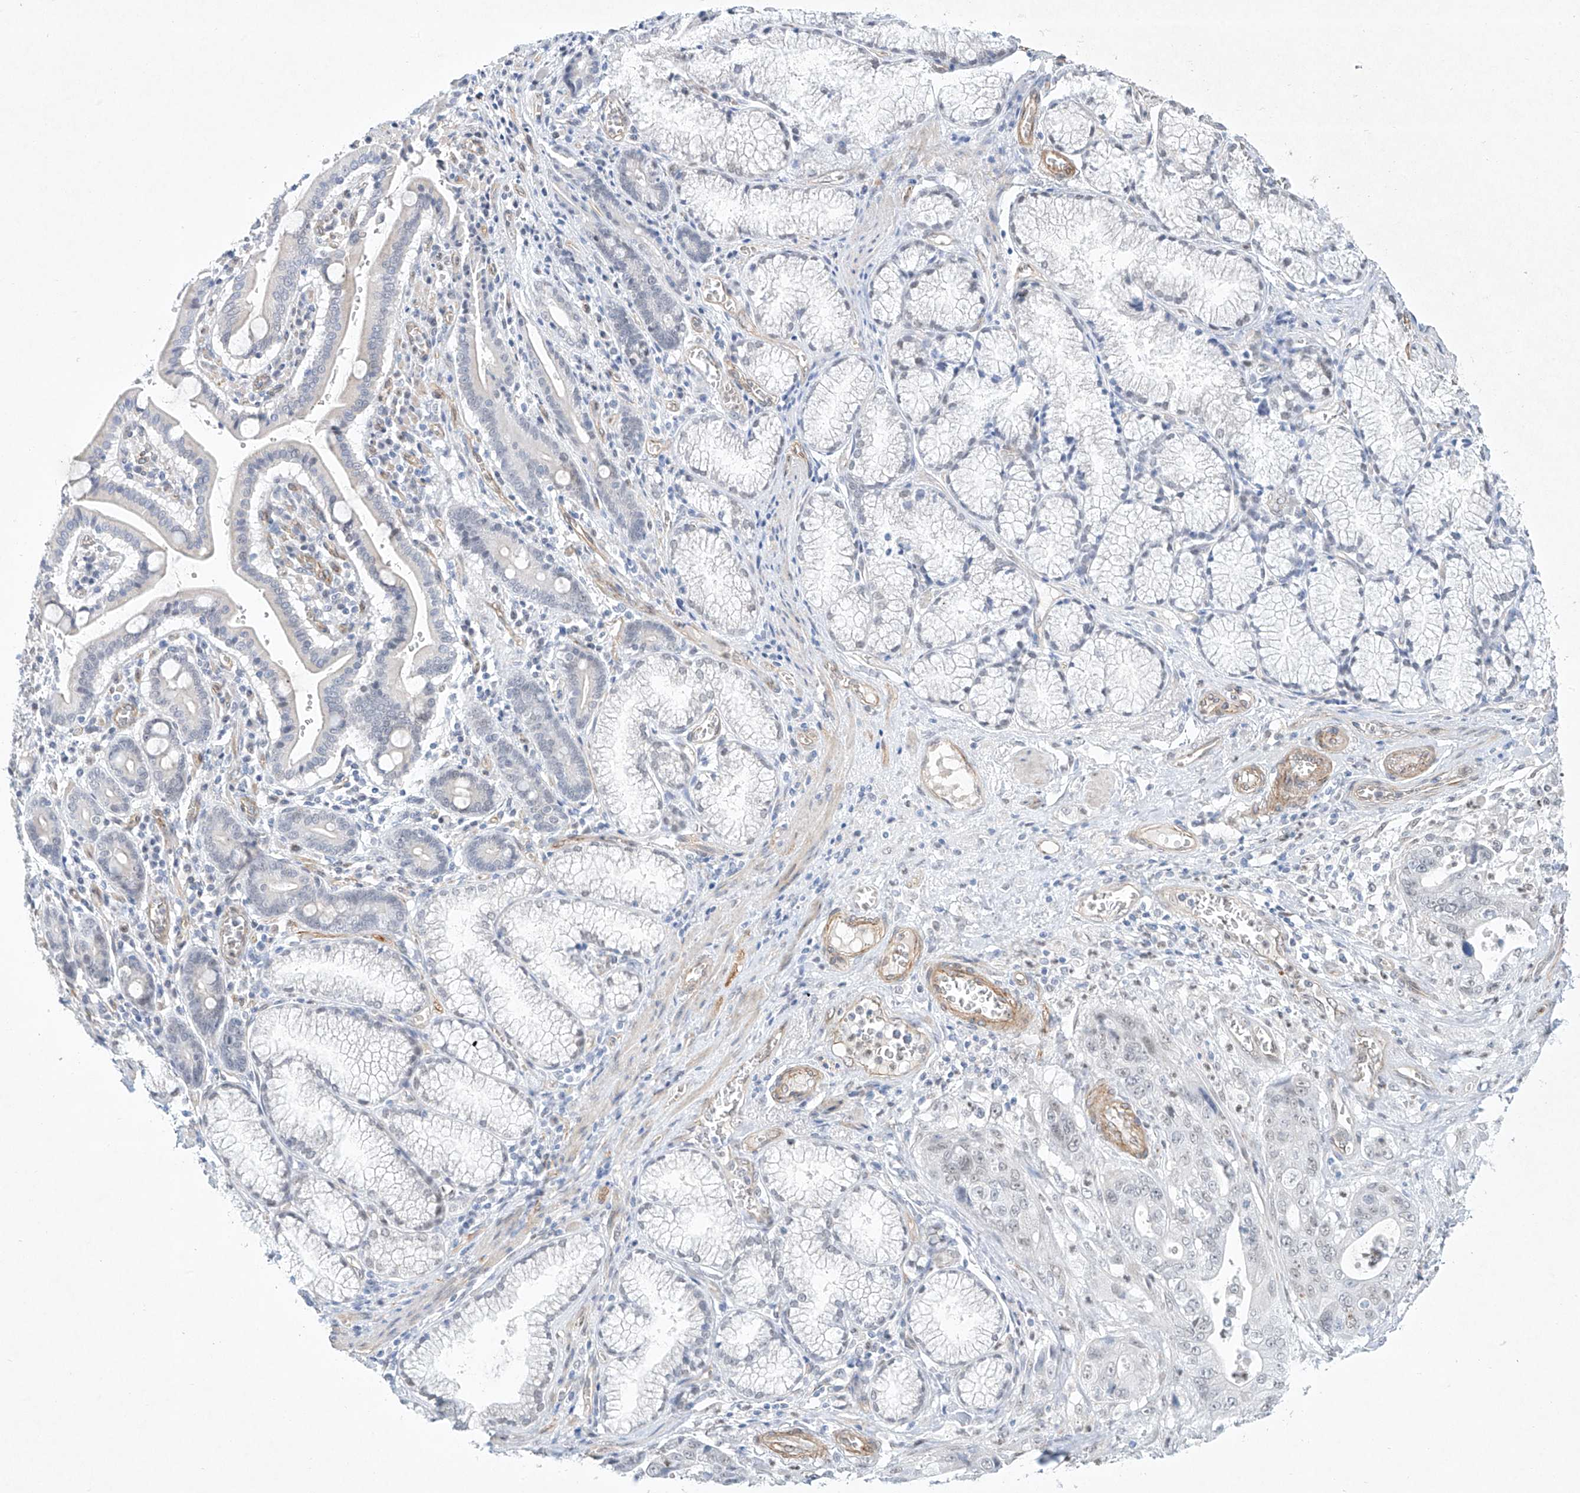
{"staining": {"intensity": "negative", "quantity": "none", "location": "none"}, "tissue": "pancreatic cancer", "cell_type": "Tumor cells", "image_type": "cancer", "snomed": [{"axis": "morphology", "description": "Adenocarcinoma, NOS"}, {"axis": "topography", "description": "Pancreas"}], "caption": "DAB (3,3'-diaminobenzidine) immunohistochemical staining of human pancreatic adenocarcinoma exhibits no significant expression in tumor cells.", "gene": "REEP2", "patient": {"sex": "male", "age": 70}}